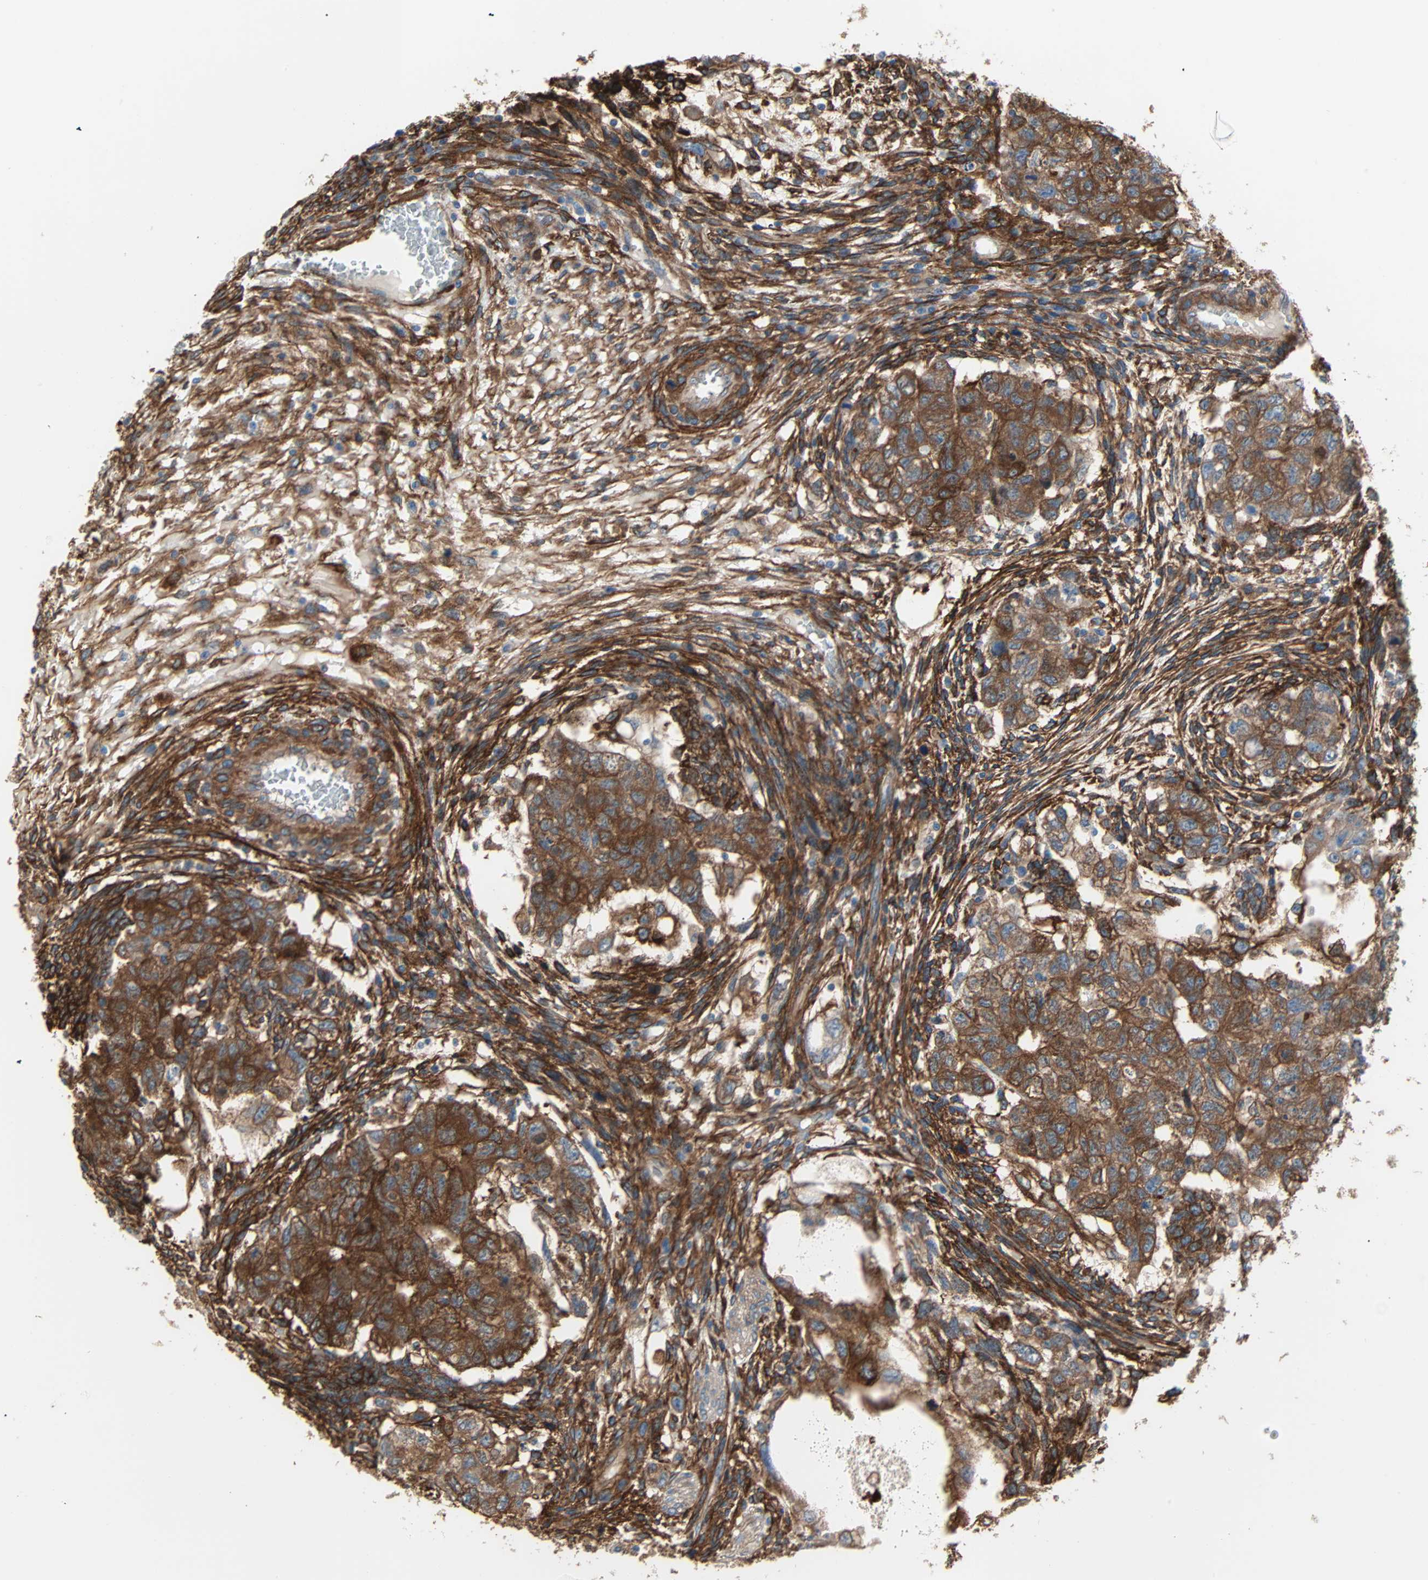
{"staining": {"intensity": "strong", "quantity": ">75%", "location": "cytoplasmic/membranous"}, "tissue": "testis cancer", "cell_type": "Tumor cells", "image_type": "cancer", "snomed": [{"axis": "morphology", "description": "Normal tissue, NOS"}, {"axis": "morphology", "description": "Carcinoma, Embryonal, NOS"}, {"axis": "topography", "description": "Testis"}], "caption": "Immunohistochemistry (IHC) image of neoplastic tissue: testis cancer (embryonal carcinoma) stained using immunohistochemistry (IHC) exhibits high levels of strong protein expression localized specifically in the cytoplasmic/membranous of tumor cells, appearing as a cytoplasmic/membranous brown color.", "gene": "EPB41L2", "patient": {"sex": "male", "age": 36}}